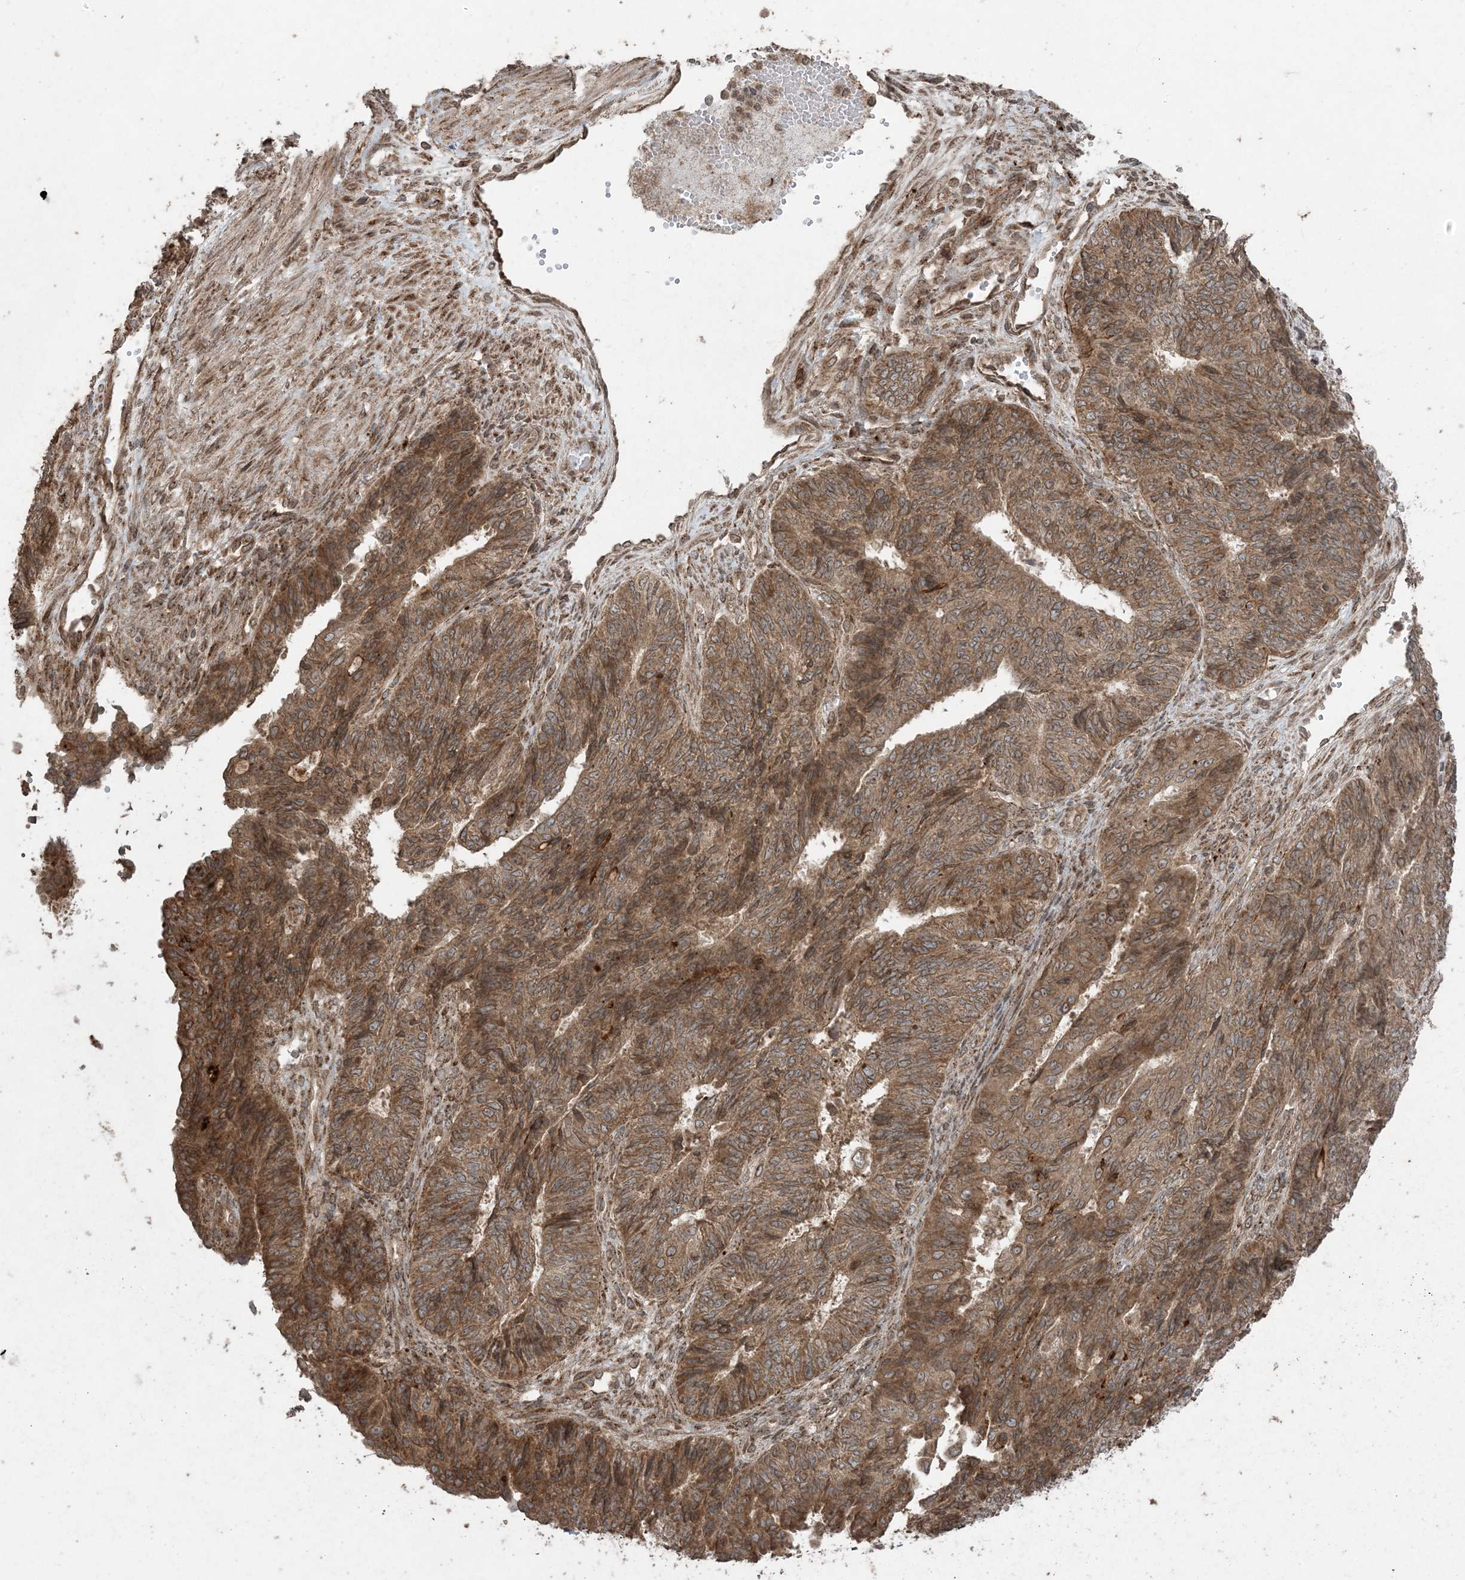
{"staining": {"intensity": "moderate", "quantity": ">75%", "location": "cytoplasmic/membranous"}, "tissue": "endometrial cancer", "cell_type": "Tumor cells", "image_type": "cancer", "snomed": [{"axis": "morphology", "description": "Adenocarcinoma, NOS"}, {"axis": "topography", "description": "Endometrium"}], "caption": "Brown immunohistochemical staining in human adenocarcinoma (endometrial) reveals moderate cytoplasmic/membranous expression in about >75% of tumor cells.", "gene": "DDX19B", "patient": {"sex": "female", "age": 32}}